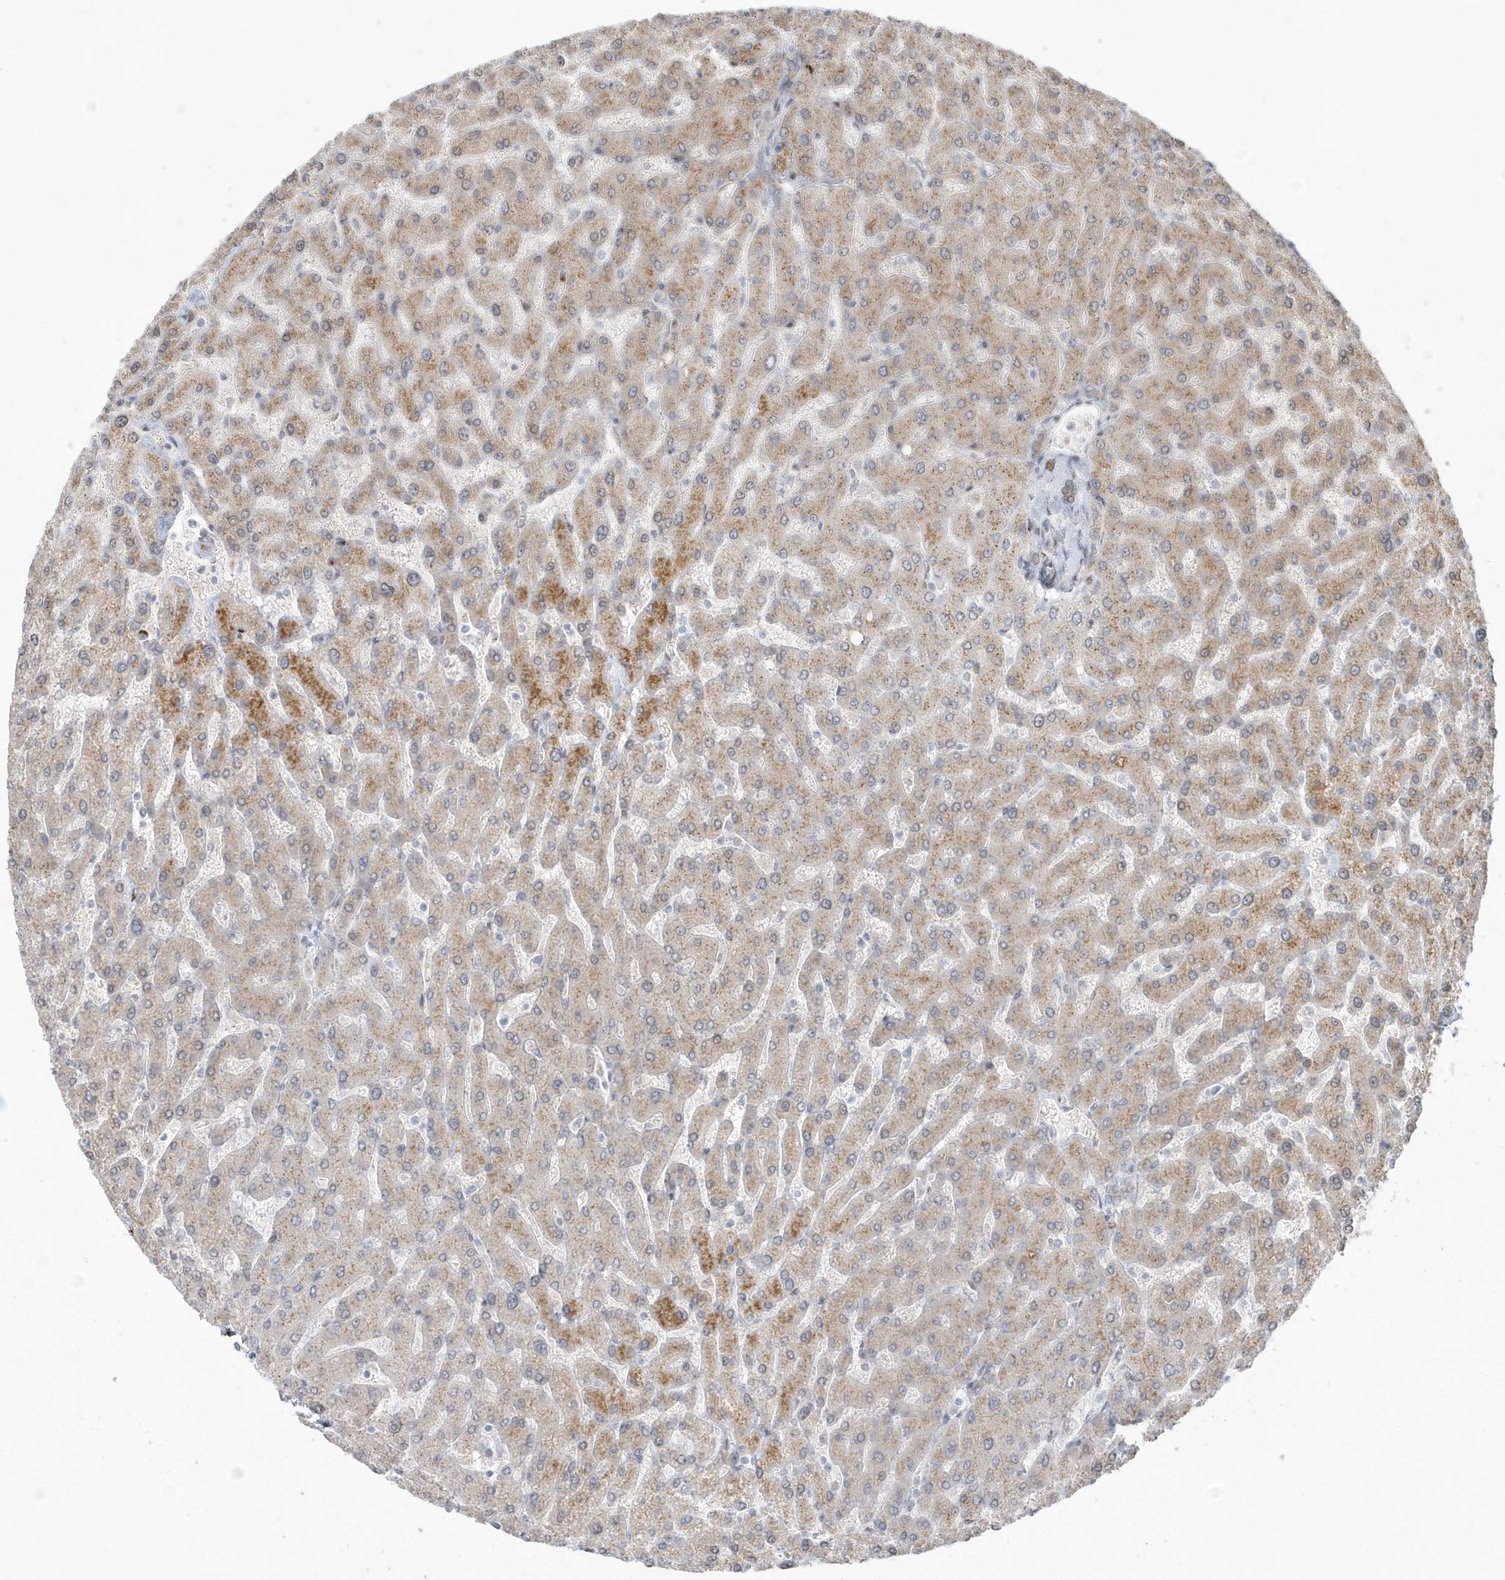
{"staining": {"intensity": "negative", "quantity": "none", "location": "none"}, "tissue": "liver", "cell_type": "Cholangiocytes", "image_type": "normal", "snomed": [{"axis": "morphology", "description": "Normal tissue, NOS"}, {"axis": "topography", "description": "Liver"}], "caption": "High magnification brightfield microscopy of normal liver stained with DAB (3,3'-diaminobenzidine) (brown) and counterstained with hematoxylin (blue): cholangiocytes show no significant positivity. Brightfield microscopy of IHC stained with DAB (3,3'-diaminobenzidine) (brown) and hematoxylin (blue), captured at high magnification.", "gene": "DHFR", "patient": {"sex": "male", "age": 55}}